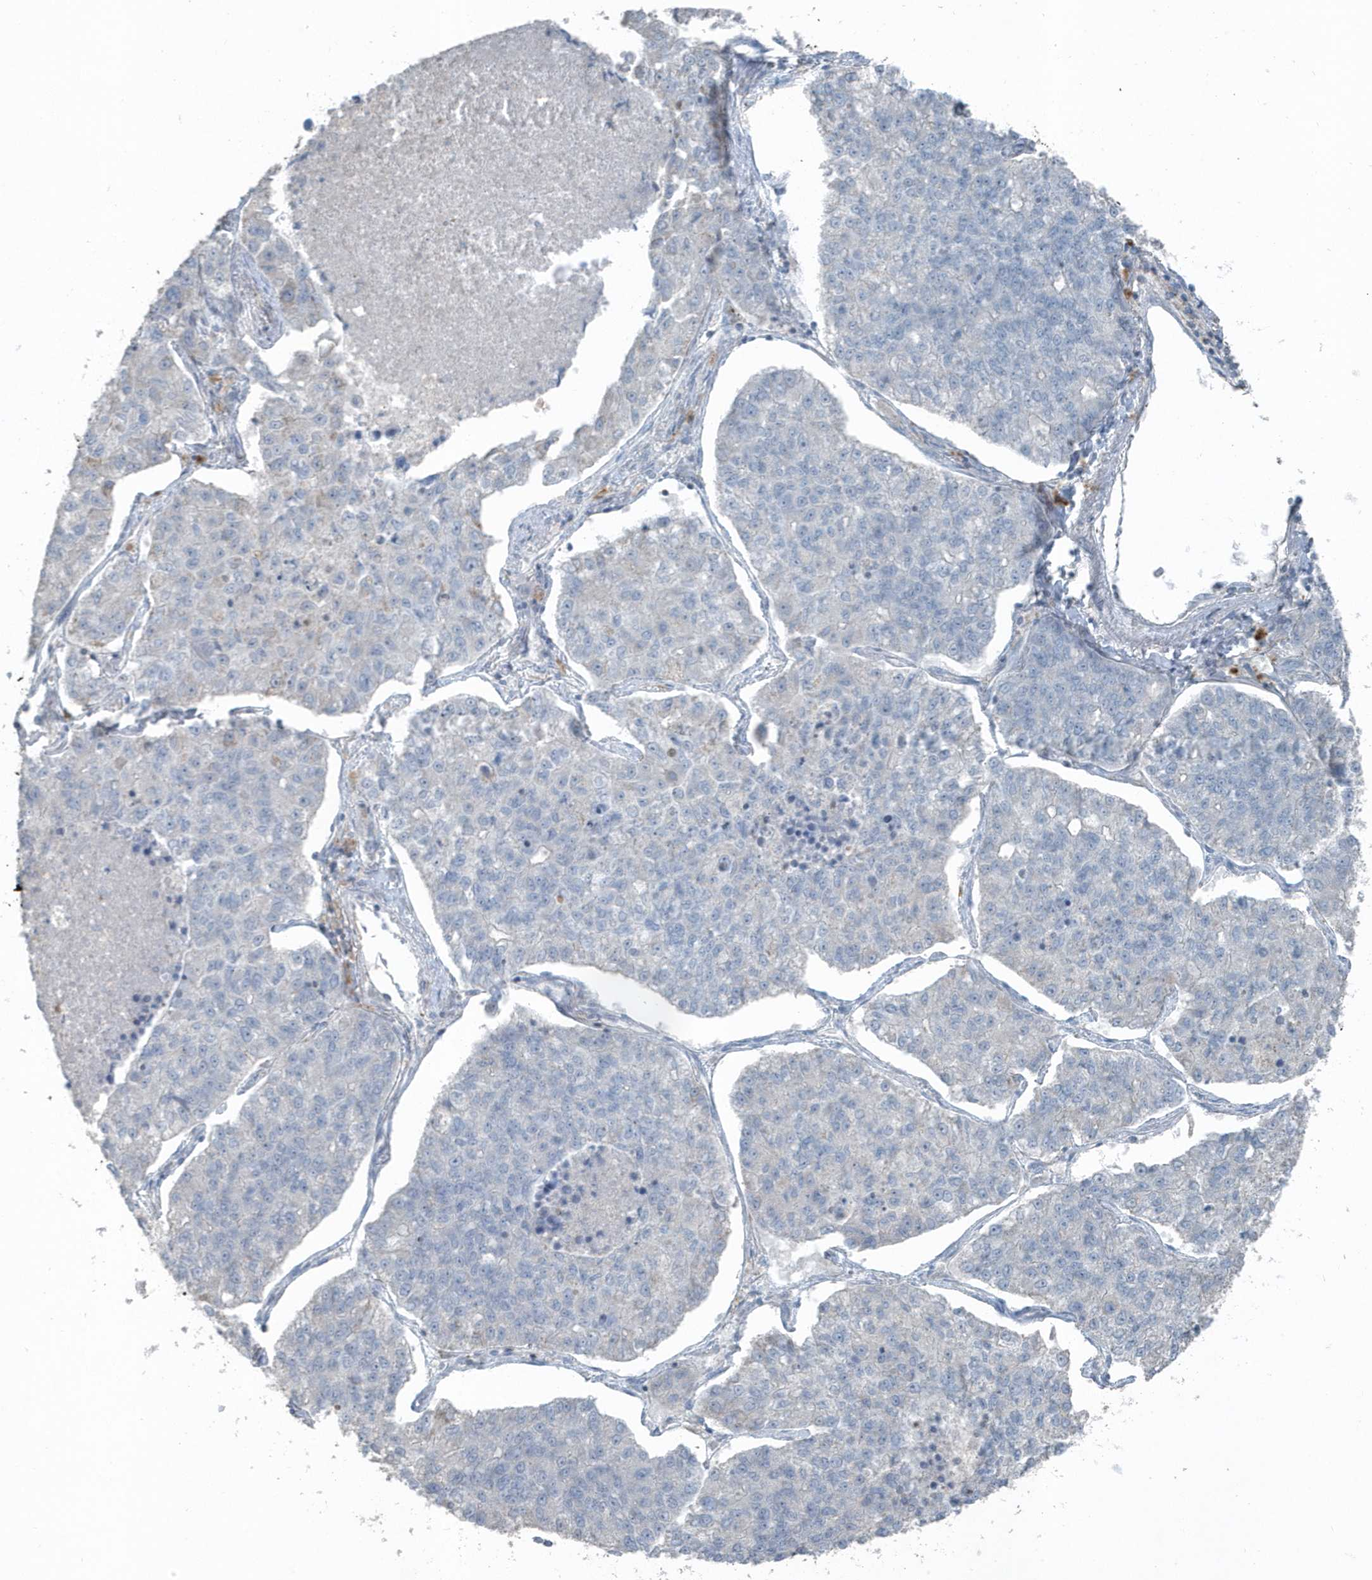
{"staining": {"intensity": "negative", "quantity": "none", "location": "none"}, "tissue": "lung cancer", "cell_type": "Tumor cells", "image_type": "cancer", "snomed": [{"axis": "morphology", "description": "Adenocarcinoma, NOS"}, {"axis": "topography", "description": "Lung"}], "caption": "This micrograph is of lung cancer (adenocarcinoma) stained with IHC to label a protein in brown with the nuclei are counter-stained blue. There is no expression in tumor cells.", "gene": "ACTC1", "patient": {"sex": "male", "age": 49}}